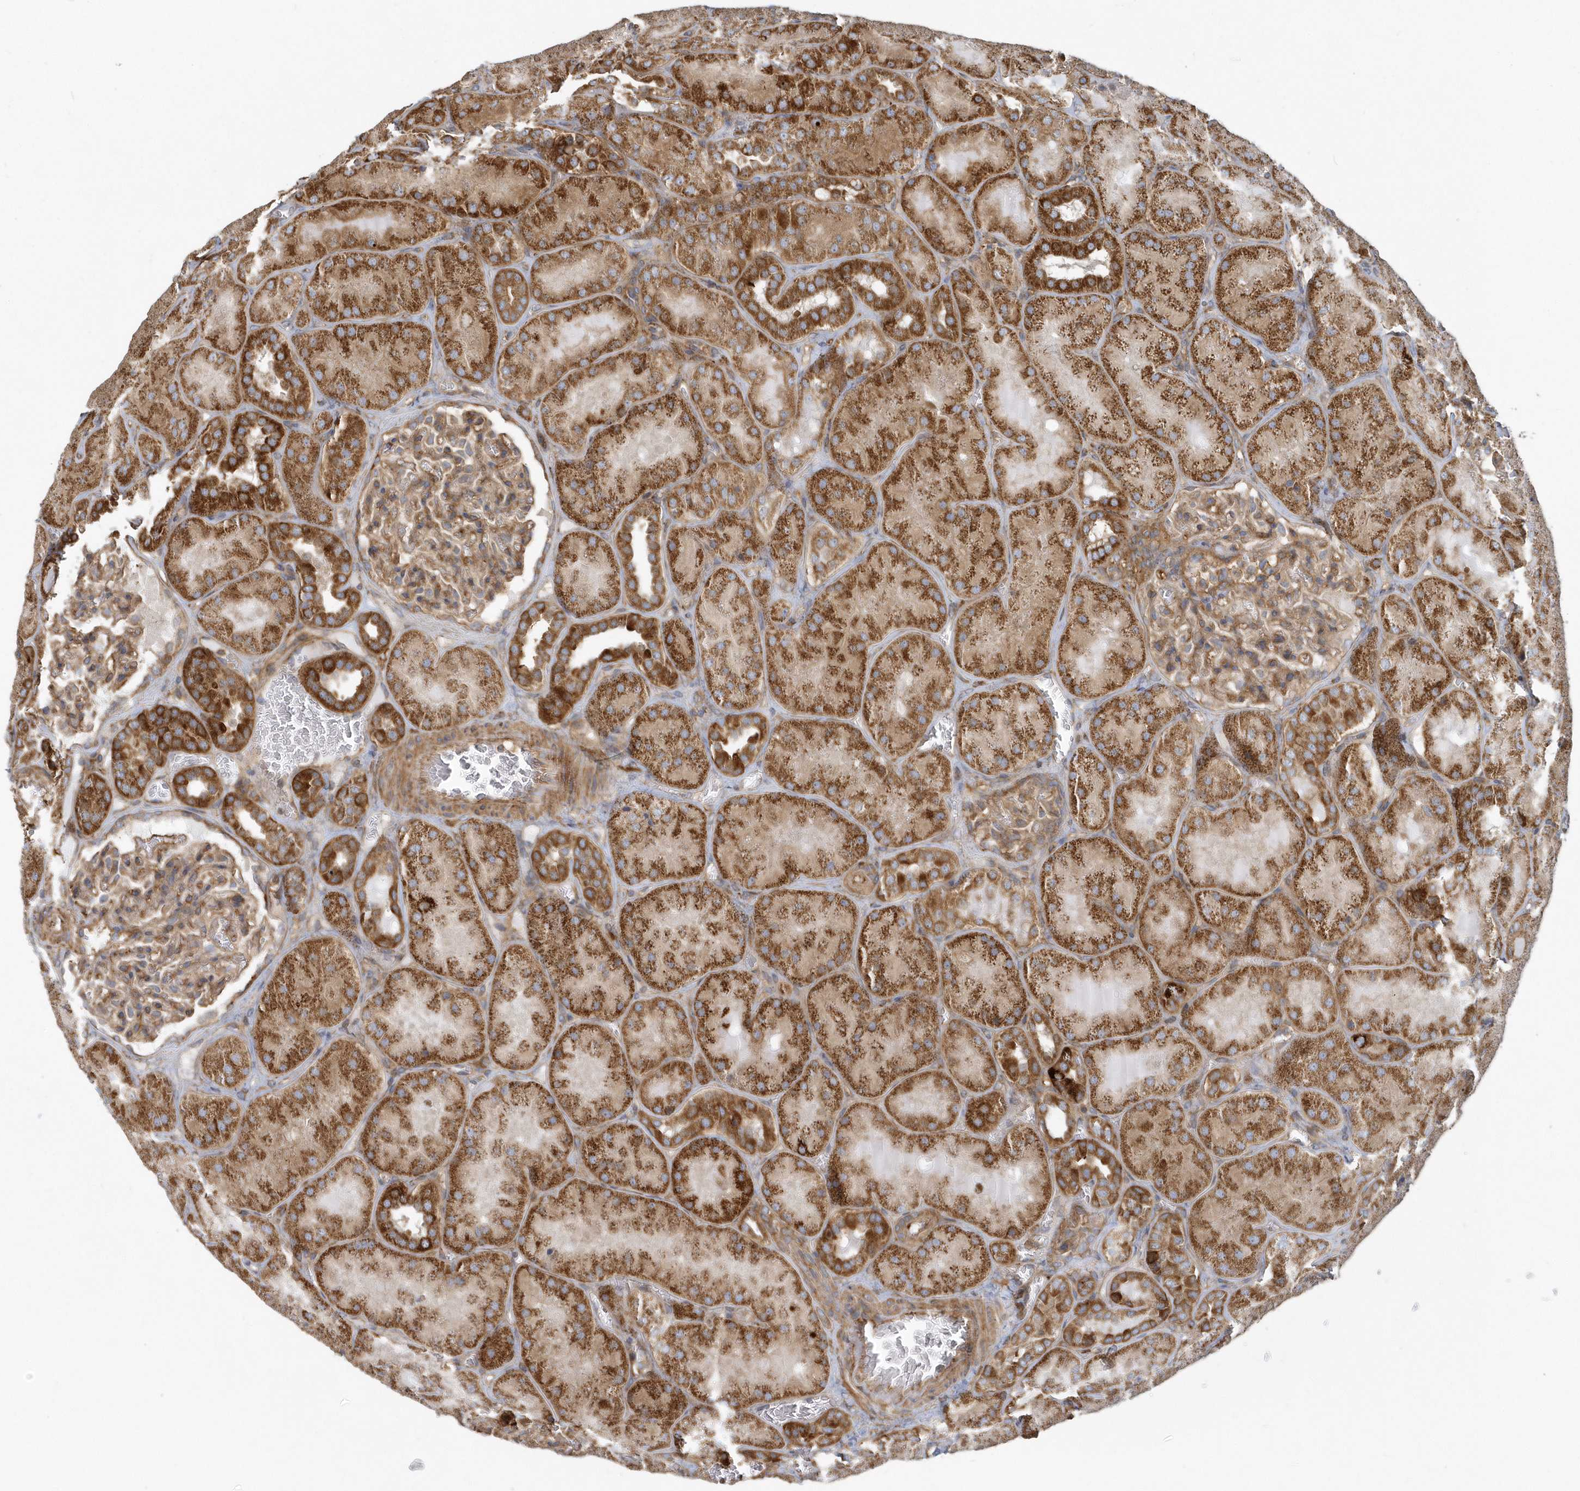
{"staining": {"intensity": "moderate", "quantity": ">75%", "location": "cytoplasmic/membranous"}, "tissue": "kidney", "cell_type": "Cells in glomeruli", "image_type": "normal", "snomed": [{"axis": "morphology", "description": "Normal tissue, NOS"}, {"axis": "topography", "description": "Kidney"}], "caption": "An immunohistochemistry (IHC) micrograph of benign tissue is shown. Protein staining in brown highlights moderate cytoplasmic/membranous positivity in kidney within cells in glomeruli. Nuclei are stained in blue.", "gene": "TRAIP", "patient": {"sex": "male", "age": 28}}